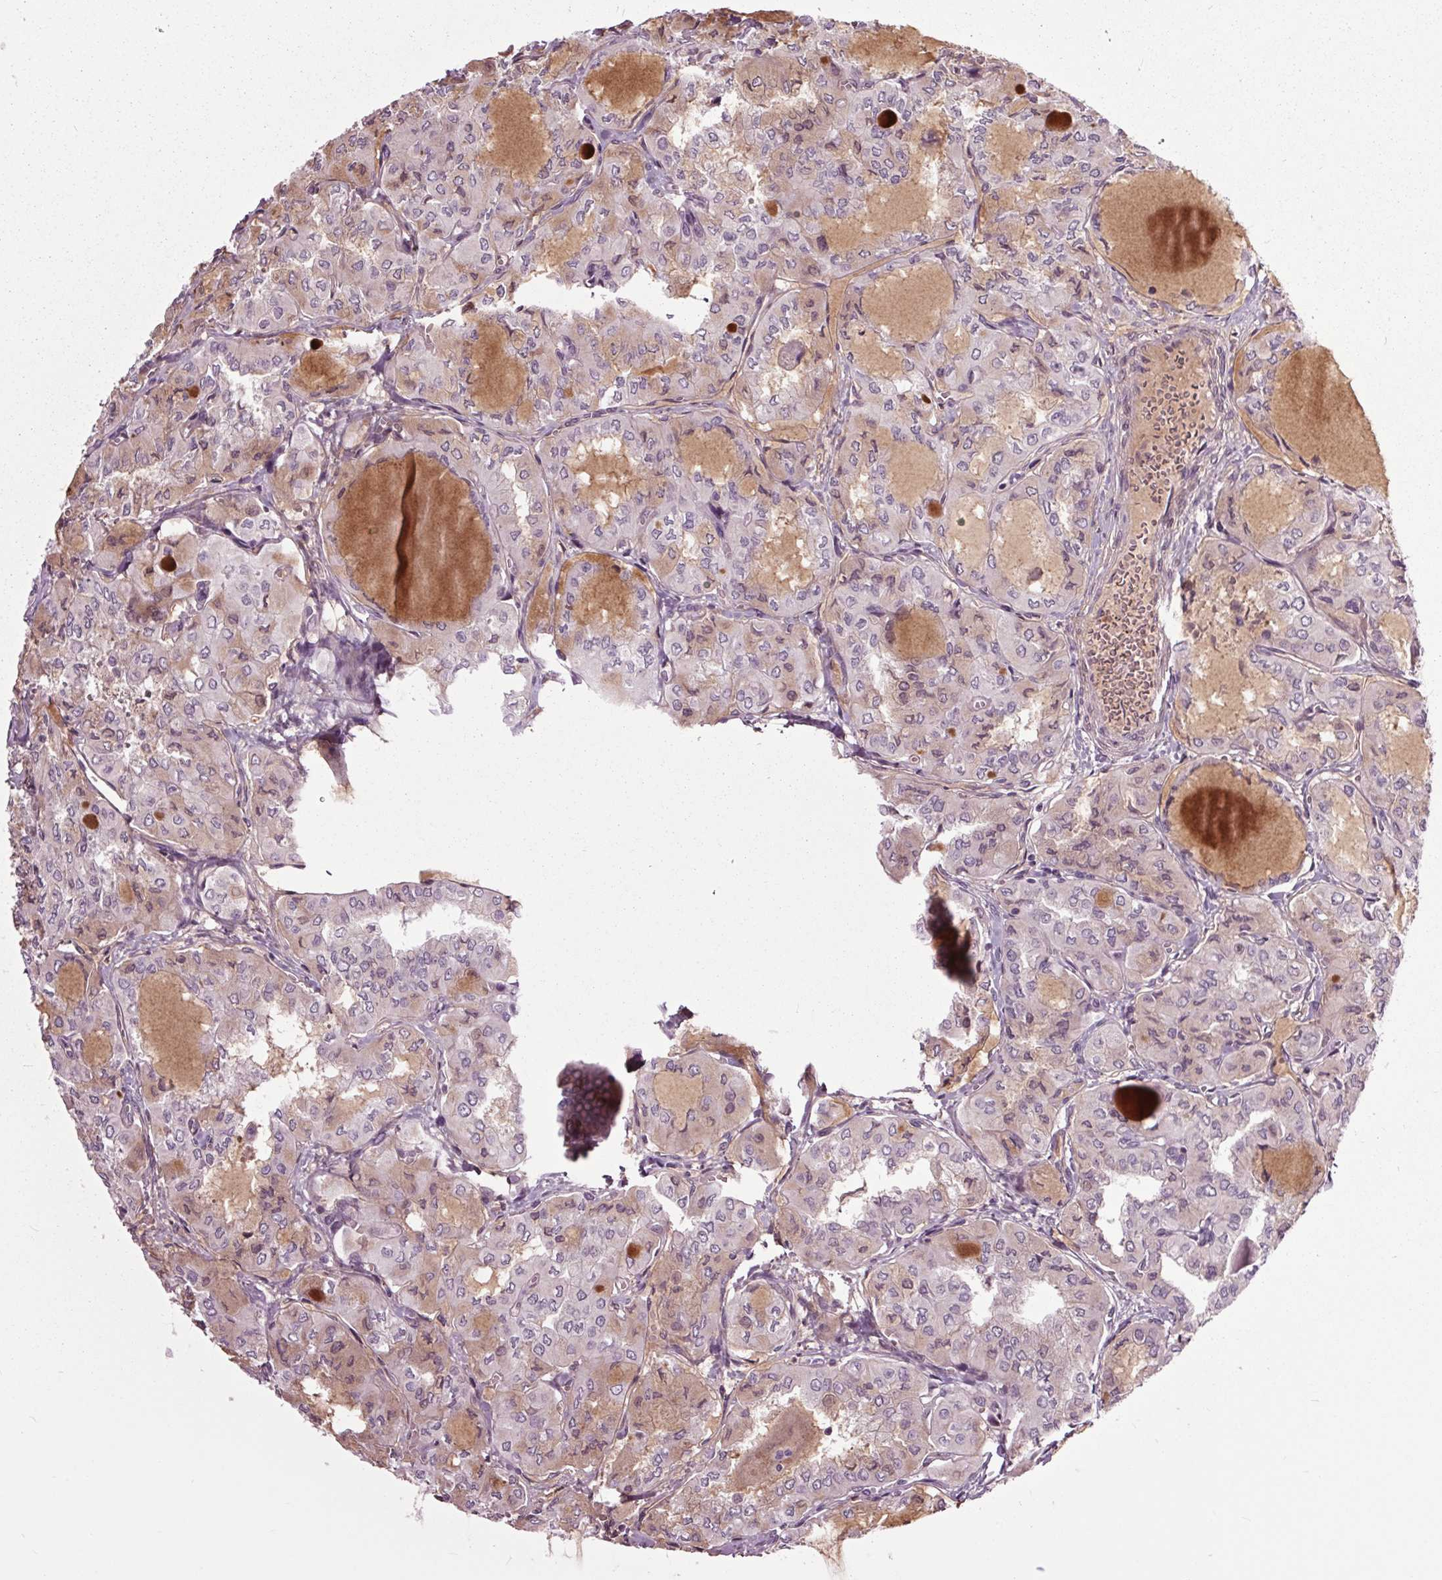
{"staining": {"intensity": "negative", "quantity": "none", "location": "none"}, "tissue": "thyroid cancer", "cell_type": "Tumor cells", "image_type": "cancer", "snomed": [{"axis": "morphology", "description": "Papillary adenocarcinoma, NOS"}, {"axis": "topography", "description": "Thyroid gland"}], "caption": "Thyroid papillary adenocarcinoma was stained to show a protein in brown. There is no significant expression in tumor cells. (DAB (3,3'-diaminobenzidine) IHC, high magnification).", "gene": "HAUS5", "patient": {"sex": "male", "age": 20}}